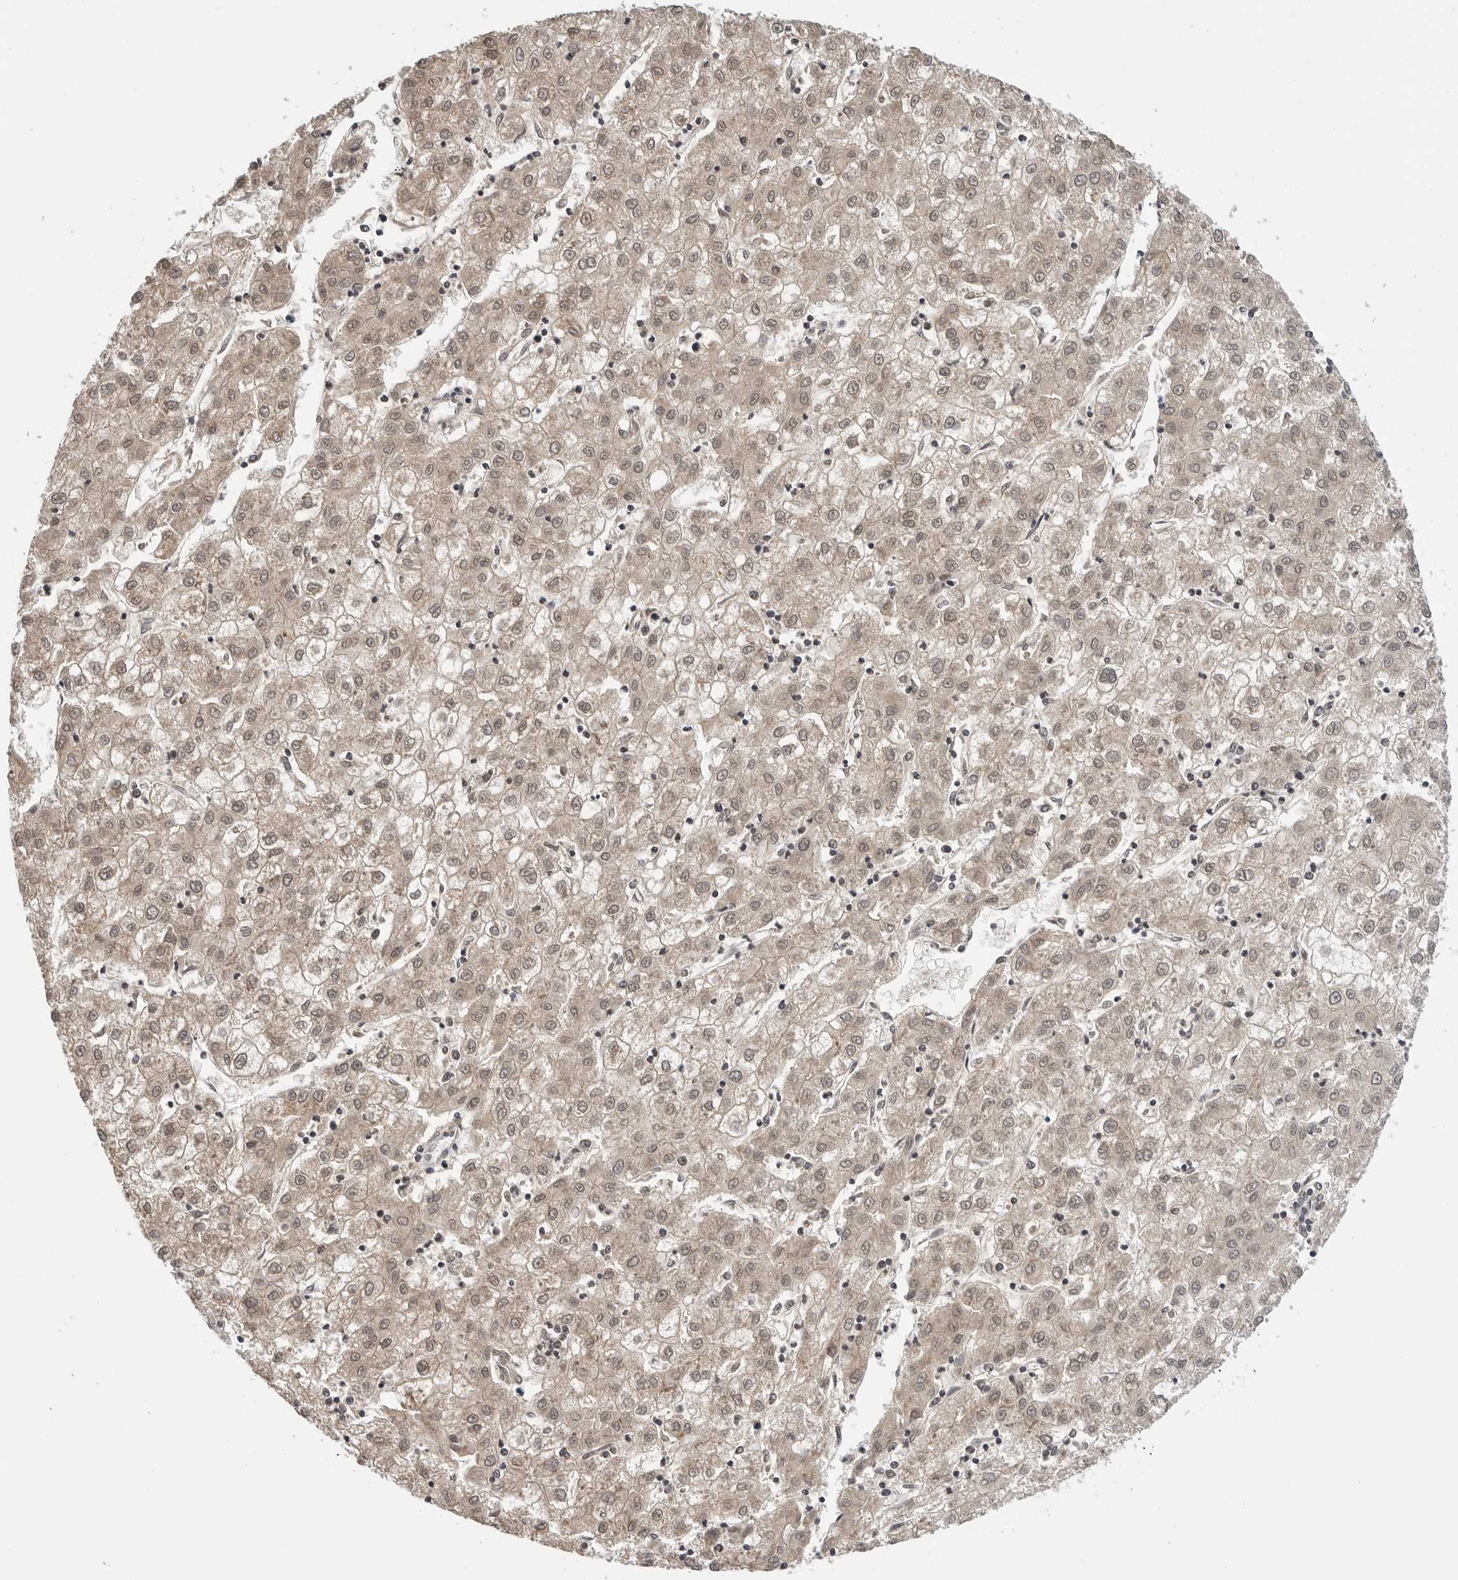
{"staining": {"intensity": "weak", "quantity": ">75%", "location": "cytoplasmic/membranous,nuclear"}, "tissue": "liver cancer", "cell_type": "Tumor cells", "image_type": "cancer", "snomed": [{"axis": "morphology", "description": "Carcinoma, Hepatocellular, NOS"}, {"axis": "topography", "description": "Liver"}], "caption": "Protein staining by immunohistochemistry (IHC) demonstrates weak cytoplasmic/membranous and nuclear expression in approximately >75% of tumor cells in liver cancer. Nuclei are stained in blue.", "gene": "CDK20", "patient": {"sex": "male", "age": 72}}